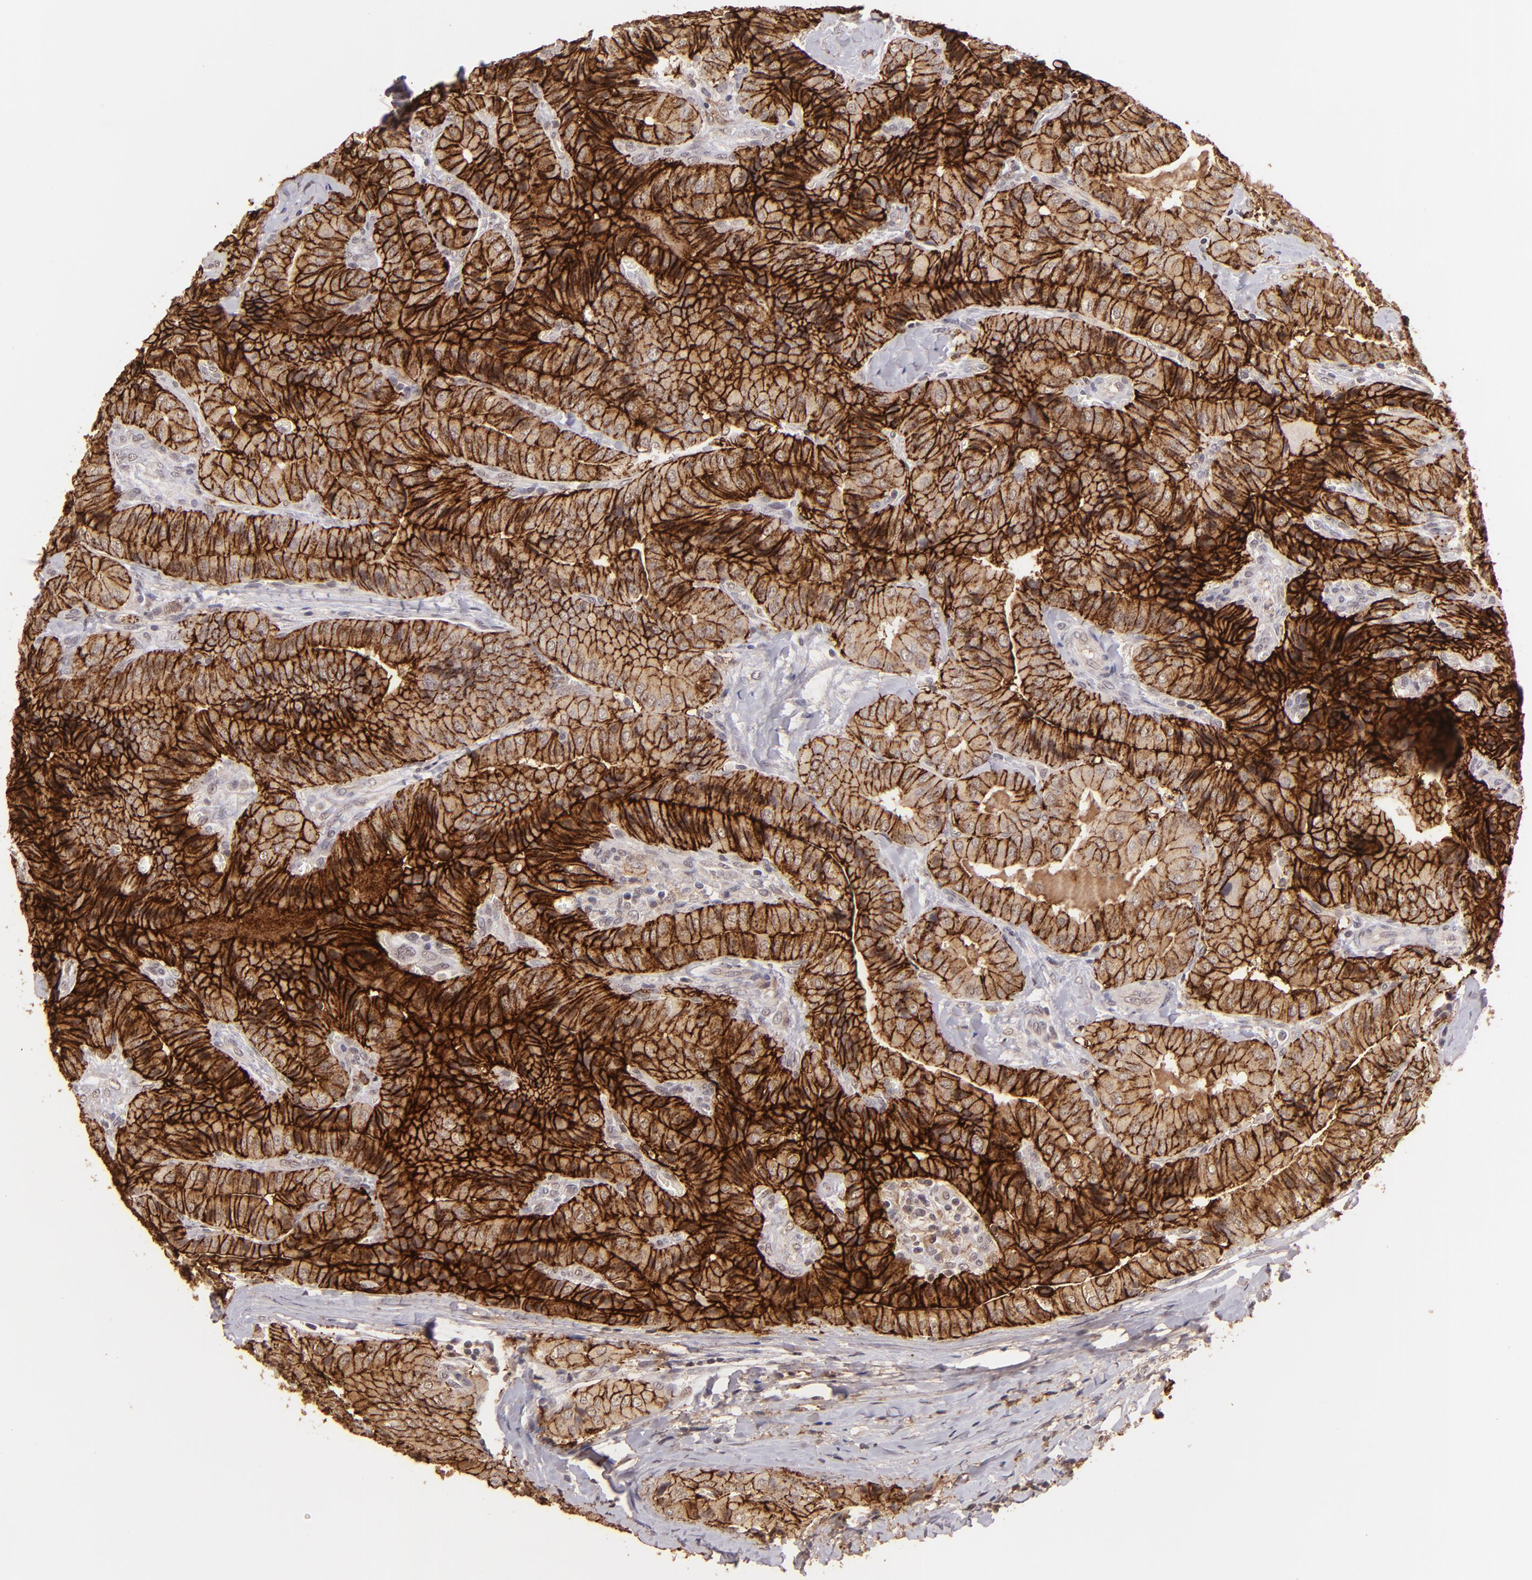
{"staining": {"intensity": "strong", "quantity": ">75%", "location": "cytoplasmic/membranous"}, "tissue": "thyroid cancer", "cell_type": "Tumor cells", "image_type": "cancer", "snomed": [{"axis": "morphology", "description": "Papillary adenocarcinoma, NOS"}, {"axis": "topography", "description": "Thyroid gland"}], "caption": "This histopathology image exhibits IHC staining of human thyroid cancer (papillary adenocarcinoma), with high strong cytoplasmic/membranous positivity in about >75% of tumor cells.", "gene": "CLDN1", "patient": {"sex": "female", "age": 71}}